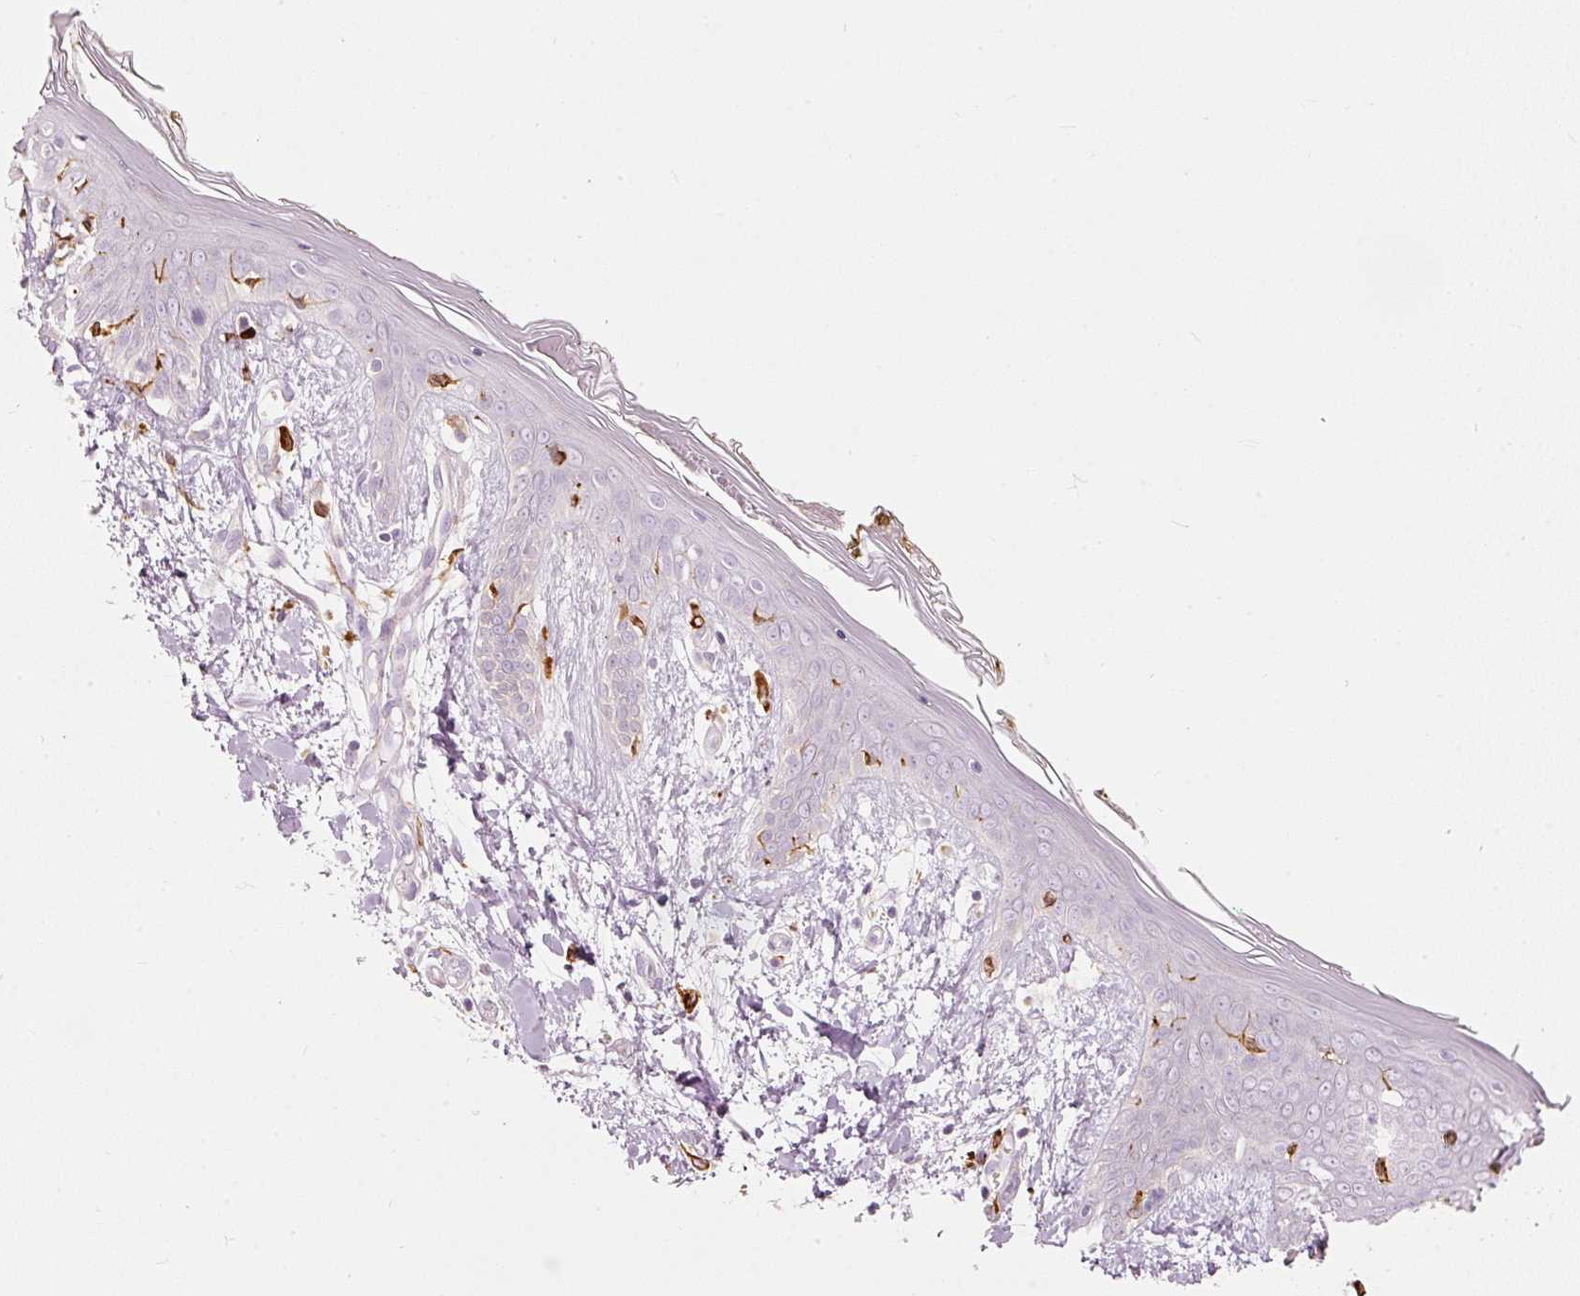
{"staining": {"intensity": "negative", "quantity": "none", "location": "none"}, "tissue": "skin", "cell_type": "Fibroblasts", "image_type": "normal", "snomed": [{"axis": "morphology", "description": "Normal tissue, NOS"}, {"axis": "topography", "description": "Skin"}], "caption": "DAB (3,3'-diaminobenzidine) immunohistochemical staining of benign skin reveals no significant positivity in fibroblasts.", "gene": "MTHFD2", "patient": {"sex": "female", "age": 34}}